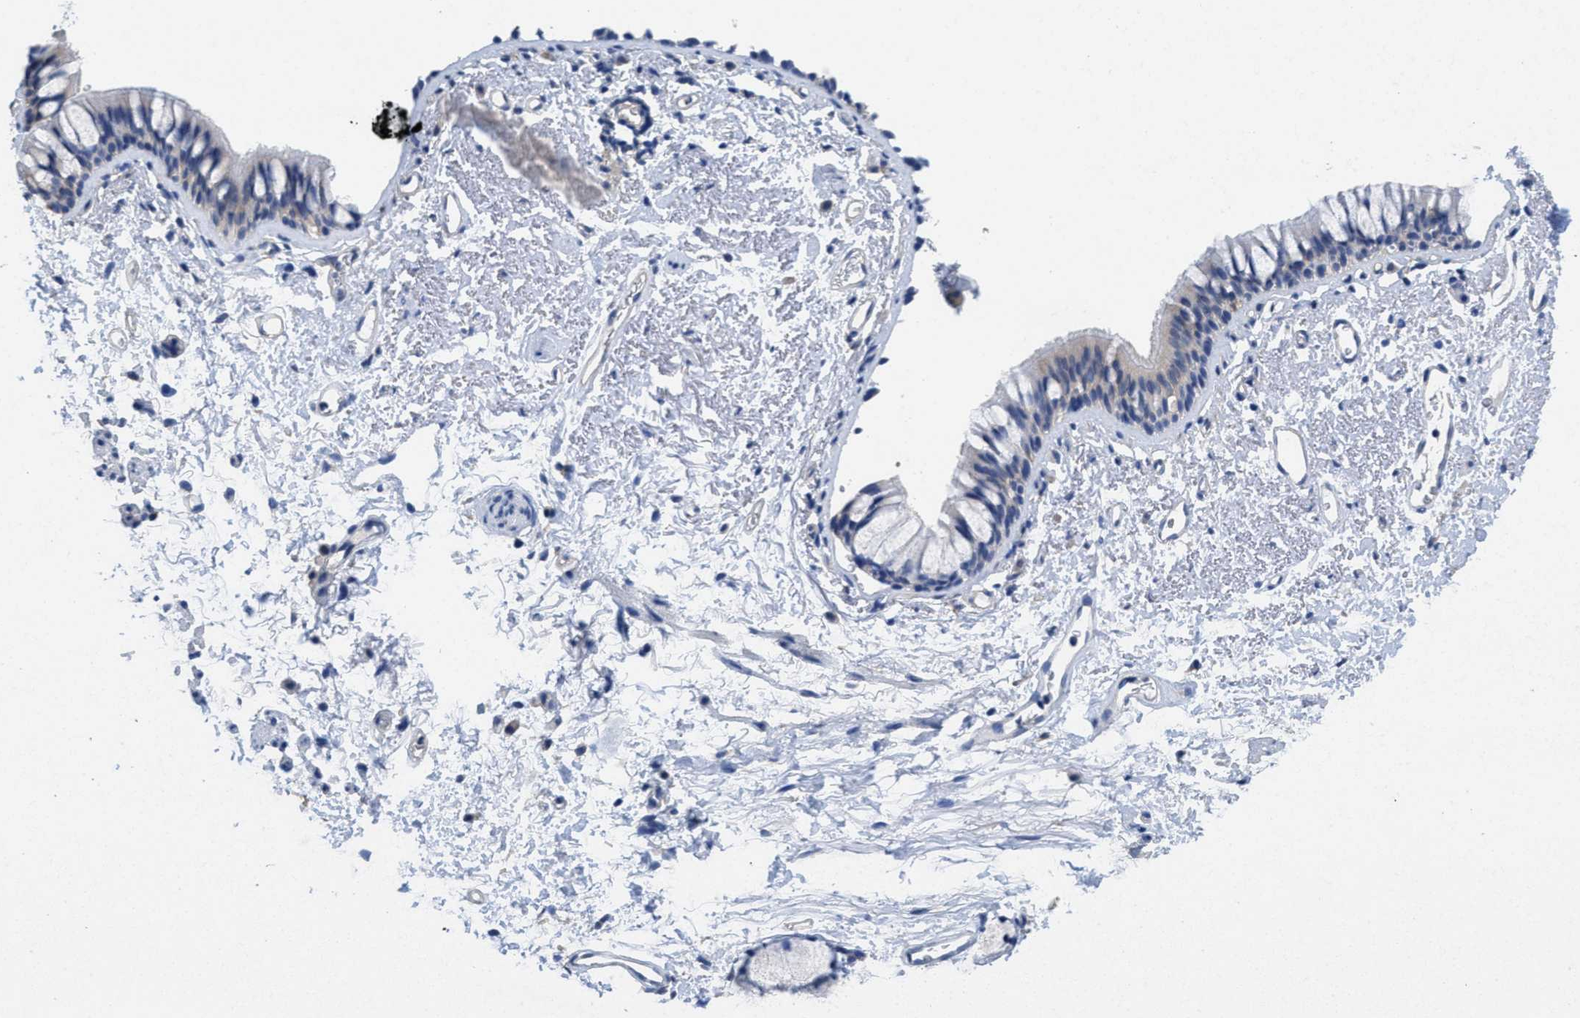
{"staining": {"intensity": "negative", "quantity": "none", "location": "none"}, "tissue": "adipose tissue", "cell_type": "Adipocytes", "image_type": "normal", "snomed": [{"axis": "morphology", "description": "Normal tissue, NOS"}, {"axis": "topography", "description": "Bronchus"}], "caption": "Immunohistochemistry (IHC) histopathology image of unremarkable adipose tissue: human adipose tissue stained with DAB (3,3'-diaminobenzidine) shows no significant protein positivity in adipocytes.", "gene": "CA9", "patient": {"sex": "female", "age": 73}}